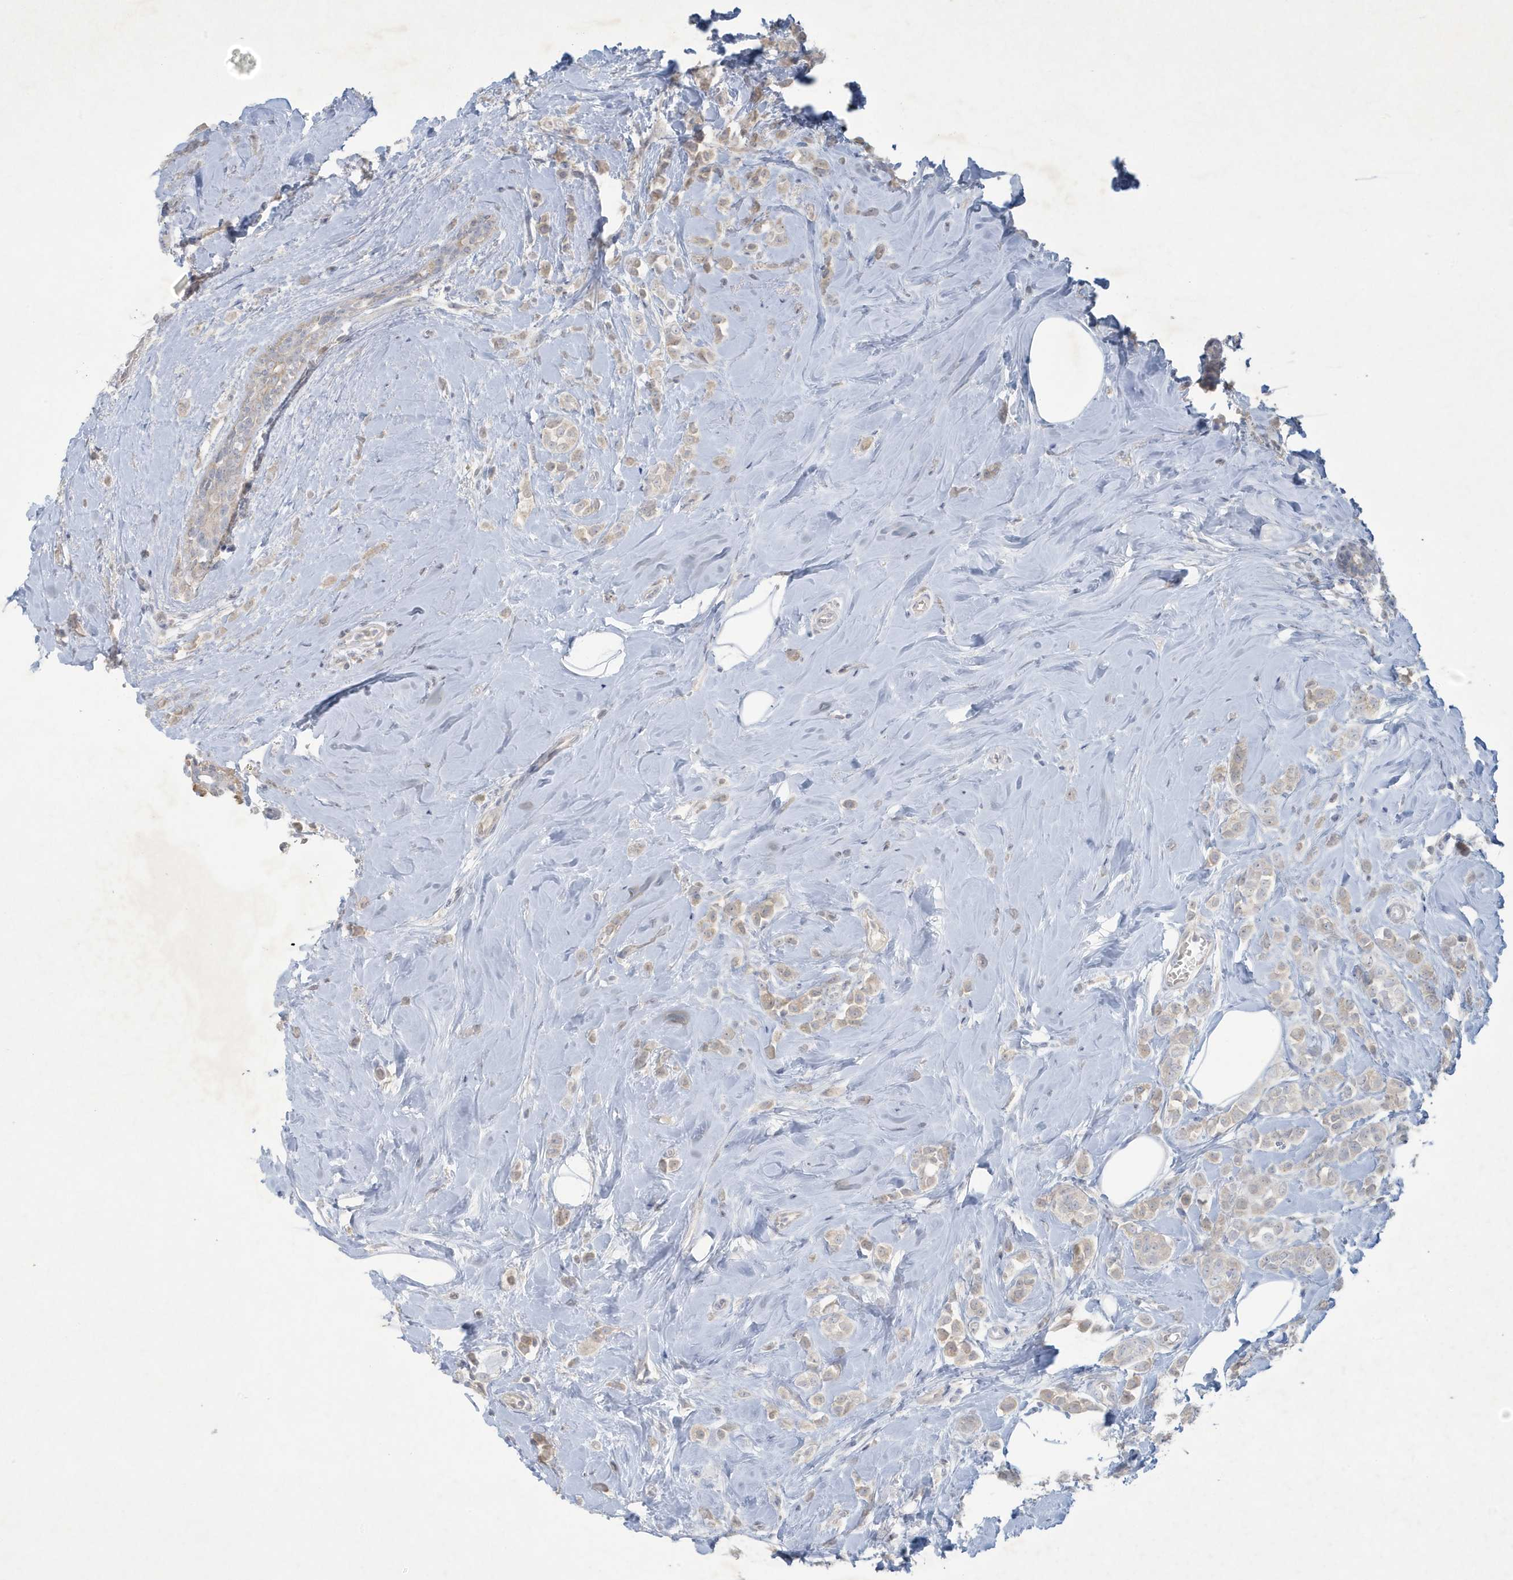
{"staining": {"intensity": "weak", "quantity": "25%-75%", "location": "cytoplasmic/membranous"}, "tissue": "breast cancer", "cell_type": "Tumor cells", "image_type": "cancer", "snomed": [{"axis": "morphology", "description": "Lobular carcinoma"}, {"axis": "topography", "description": "Breast"}], "caption": "Immunohistochemical staining of human lobular carcinoma (breast) shows weak cytoplasmic/membranous protein expression in about 25%-75% of tumor cells.", "gene": "CCDC24", "patient": {"sex": "female", "age": 47}}